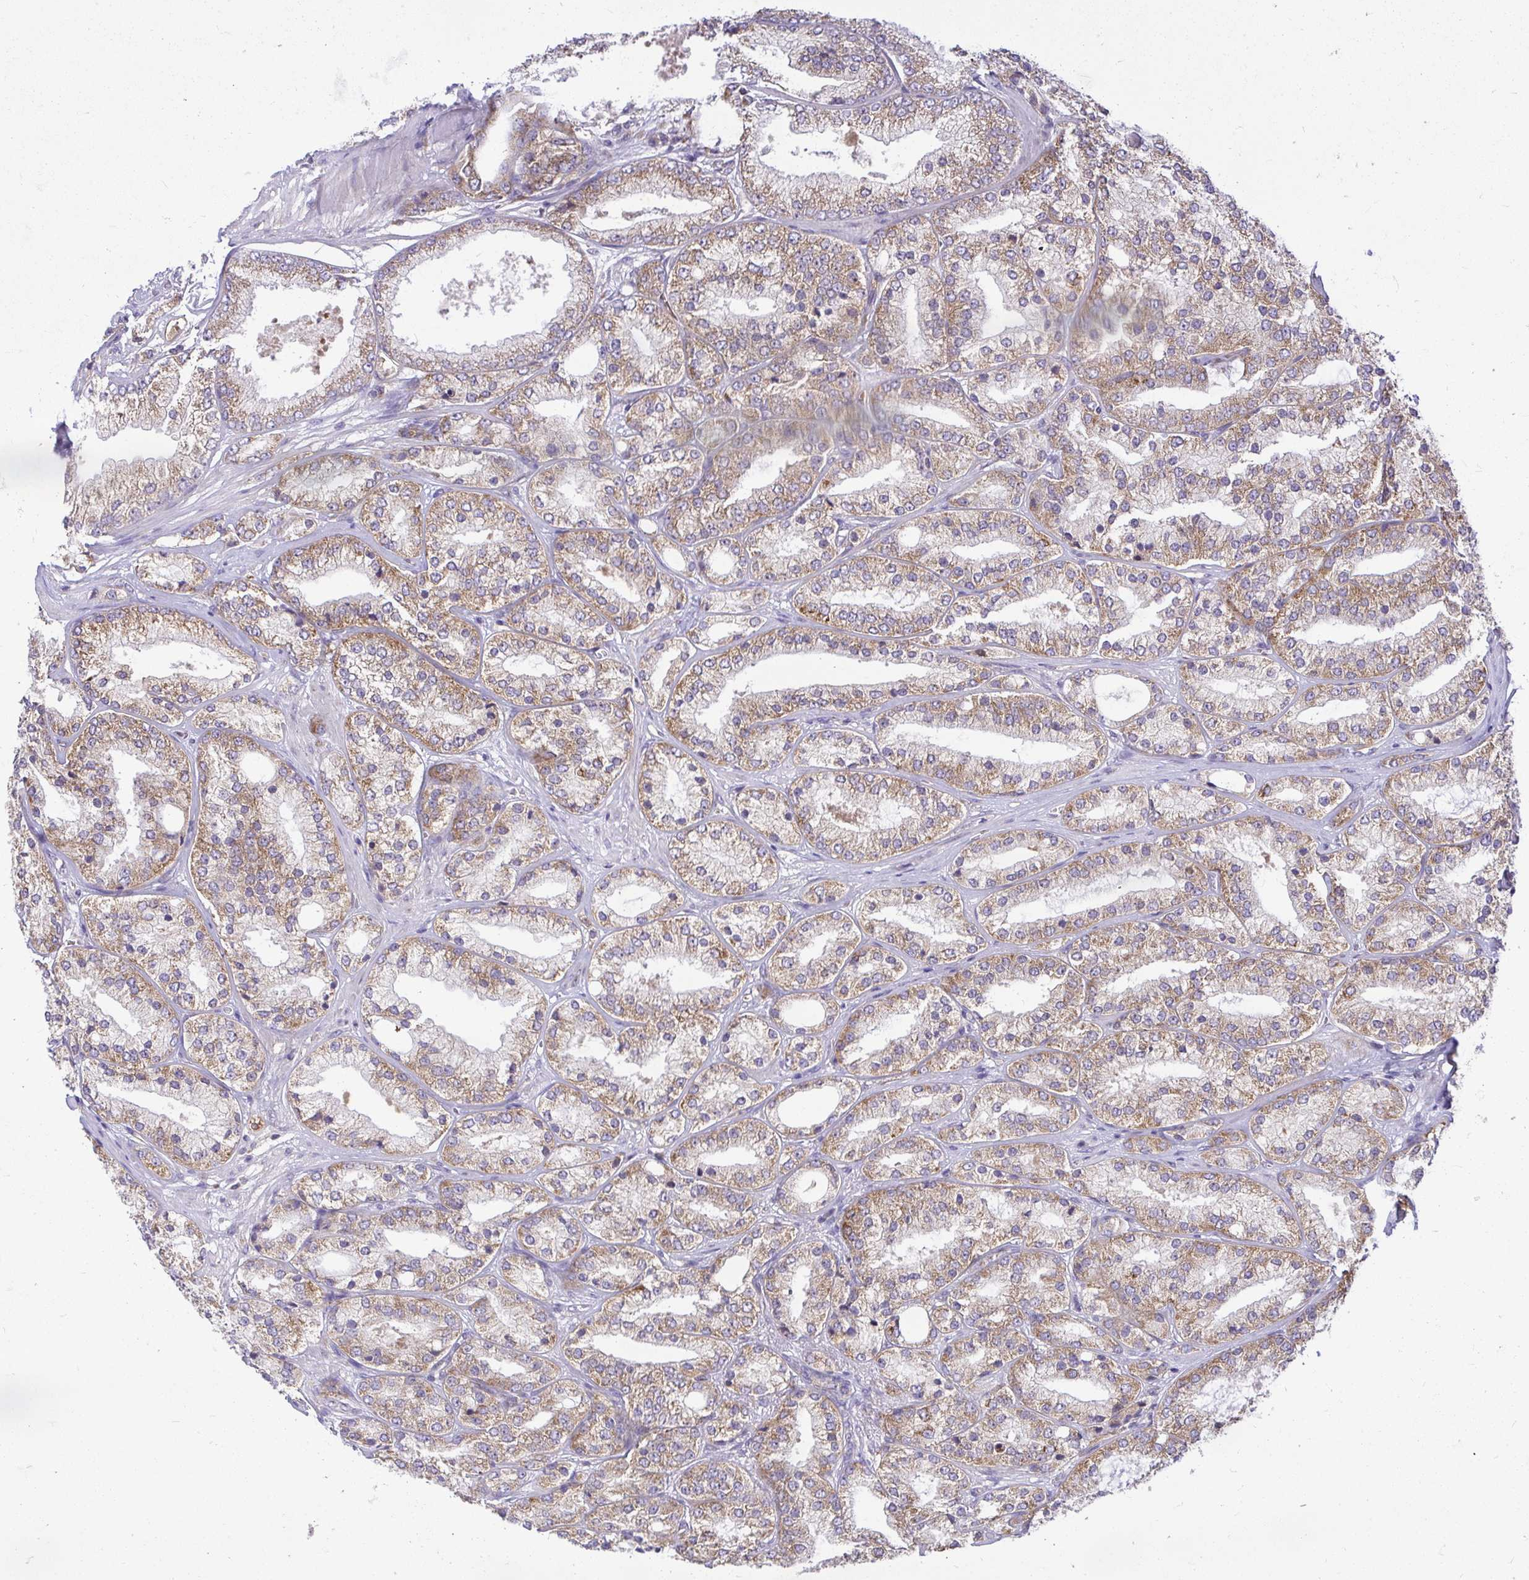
{"staining": {"intensity": "moderate", "quantity": ">75%", "location": "cytoplasmic/membranous"}, "tissue": "prostate cancer", "cell_type": "Tumor cells", "image_type": "cancer", "snomed": [{"axis": "morphology", "description": "Adenocarcinoma, High grade"}, {"axis": "topography", "description": "Prostate"}], "caption": "This is an image of immunohistochemistry (IHC) staining of high-grade adenocarcinoma (prostate), which shows moderate positivity in the cytoplasmic/membranous of tumor cells.", "gene": "VTI1B", "patient": {"sex": "male", "age": 68}}